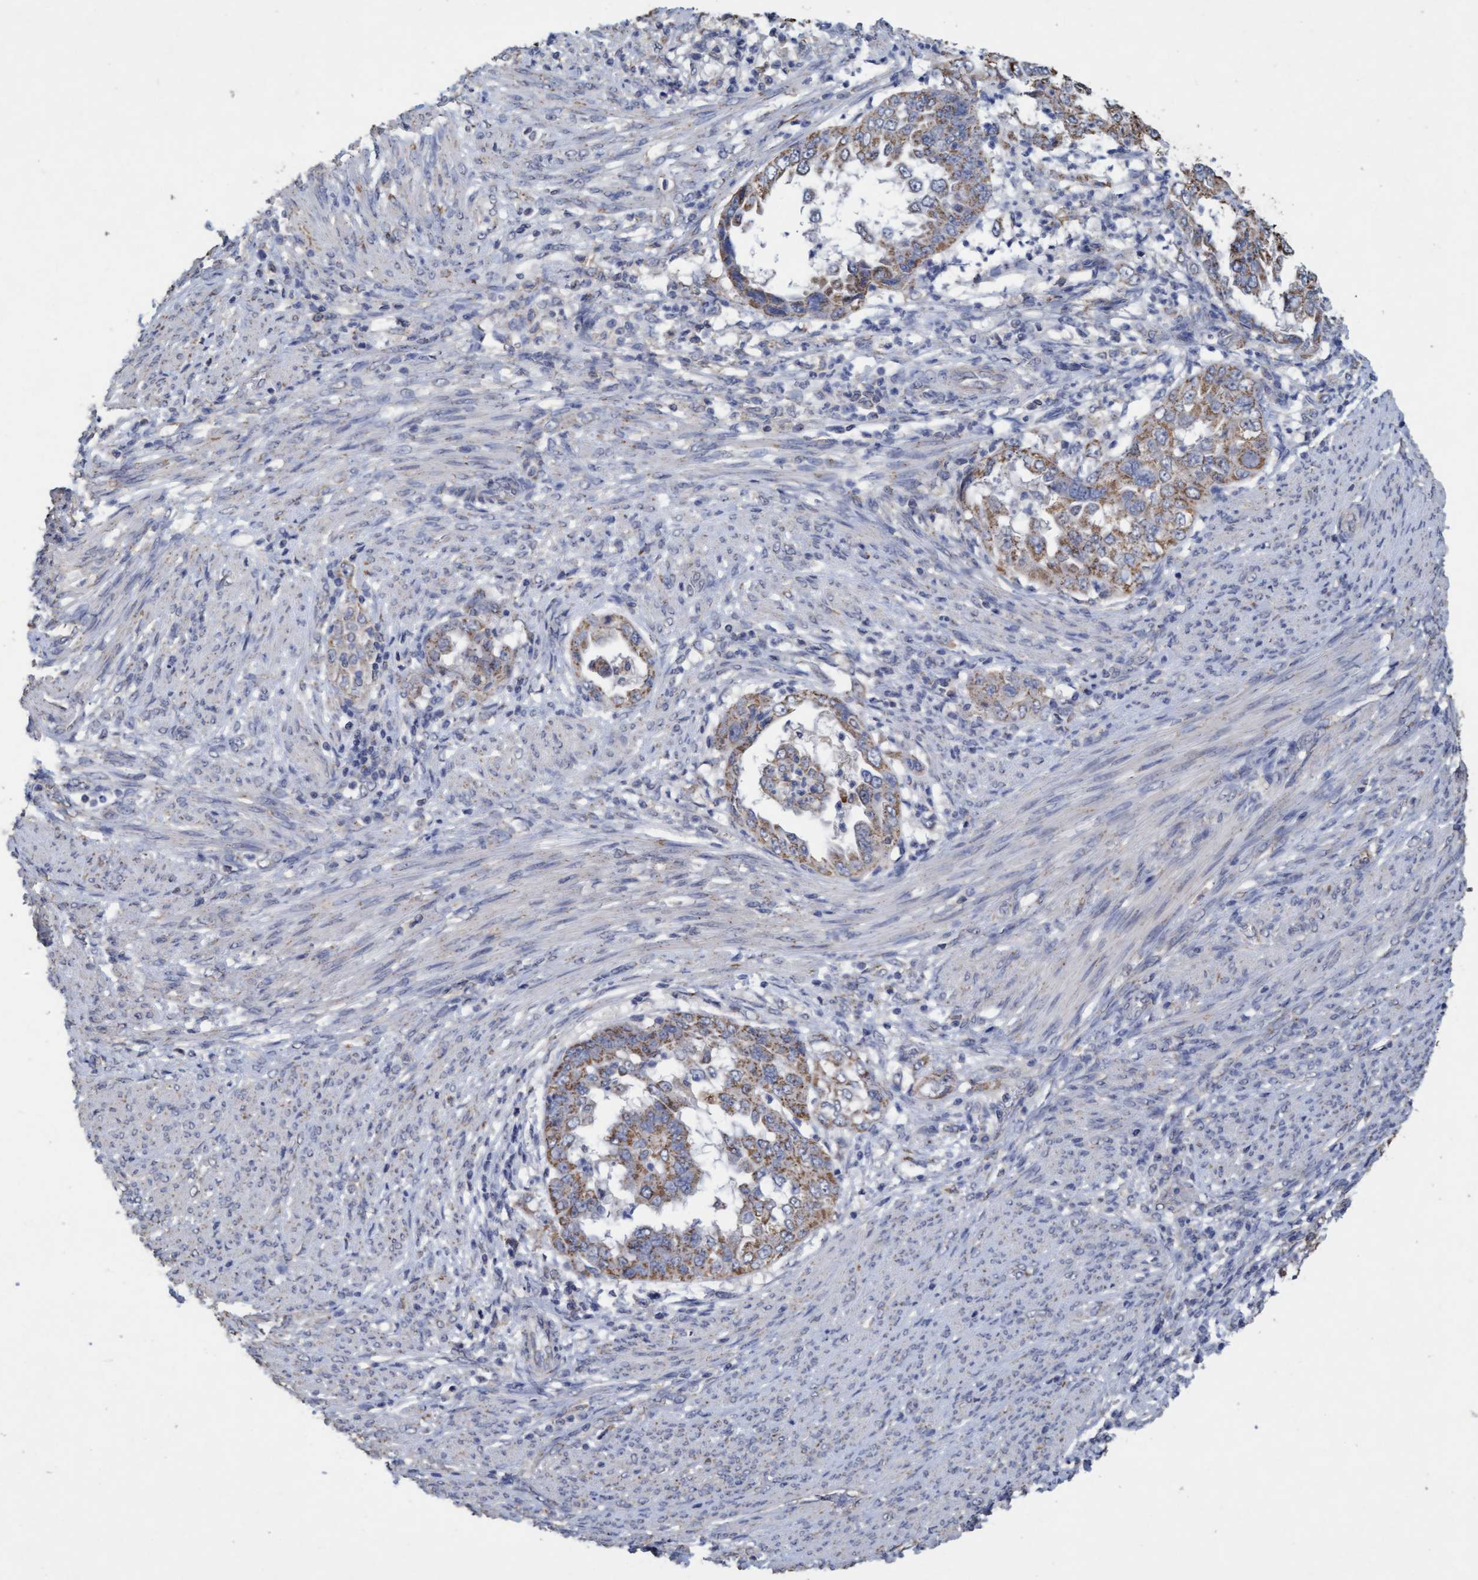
{"staining": {"intensity": "weak", "quantity": ">75%", "location": "cytoplasmic/membranous"}, "tissue": "endometrial cancer", "cell_type": "Tumor cells", "image_type": "cancer", "snomed": [{"axis": "morphology", "description": "Adenocarcinoma, NOS"}, {"axis": "topography", "description": "Endometrium"}], "caption": "Protein expression analysis of human adenocarcinoma (endometrial) reveals weak cytoplasmic/membranous expression in approximately >75% of tumor cells.", "gene": "VSIG8", "patient": {"sex": "female", "age": 85}}